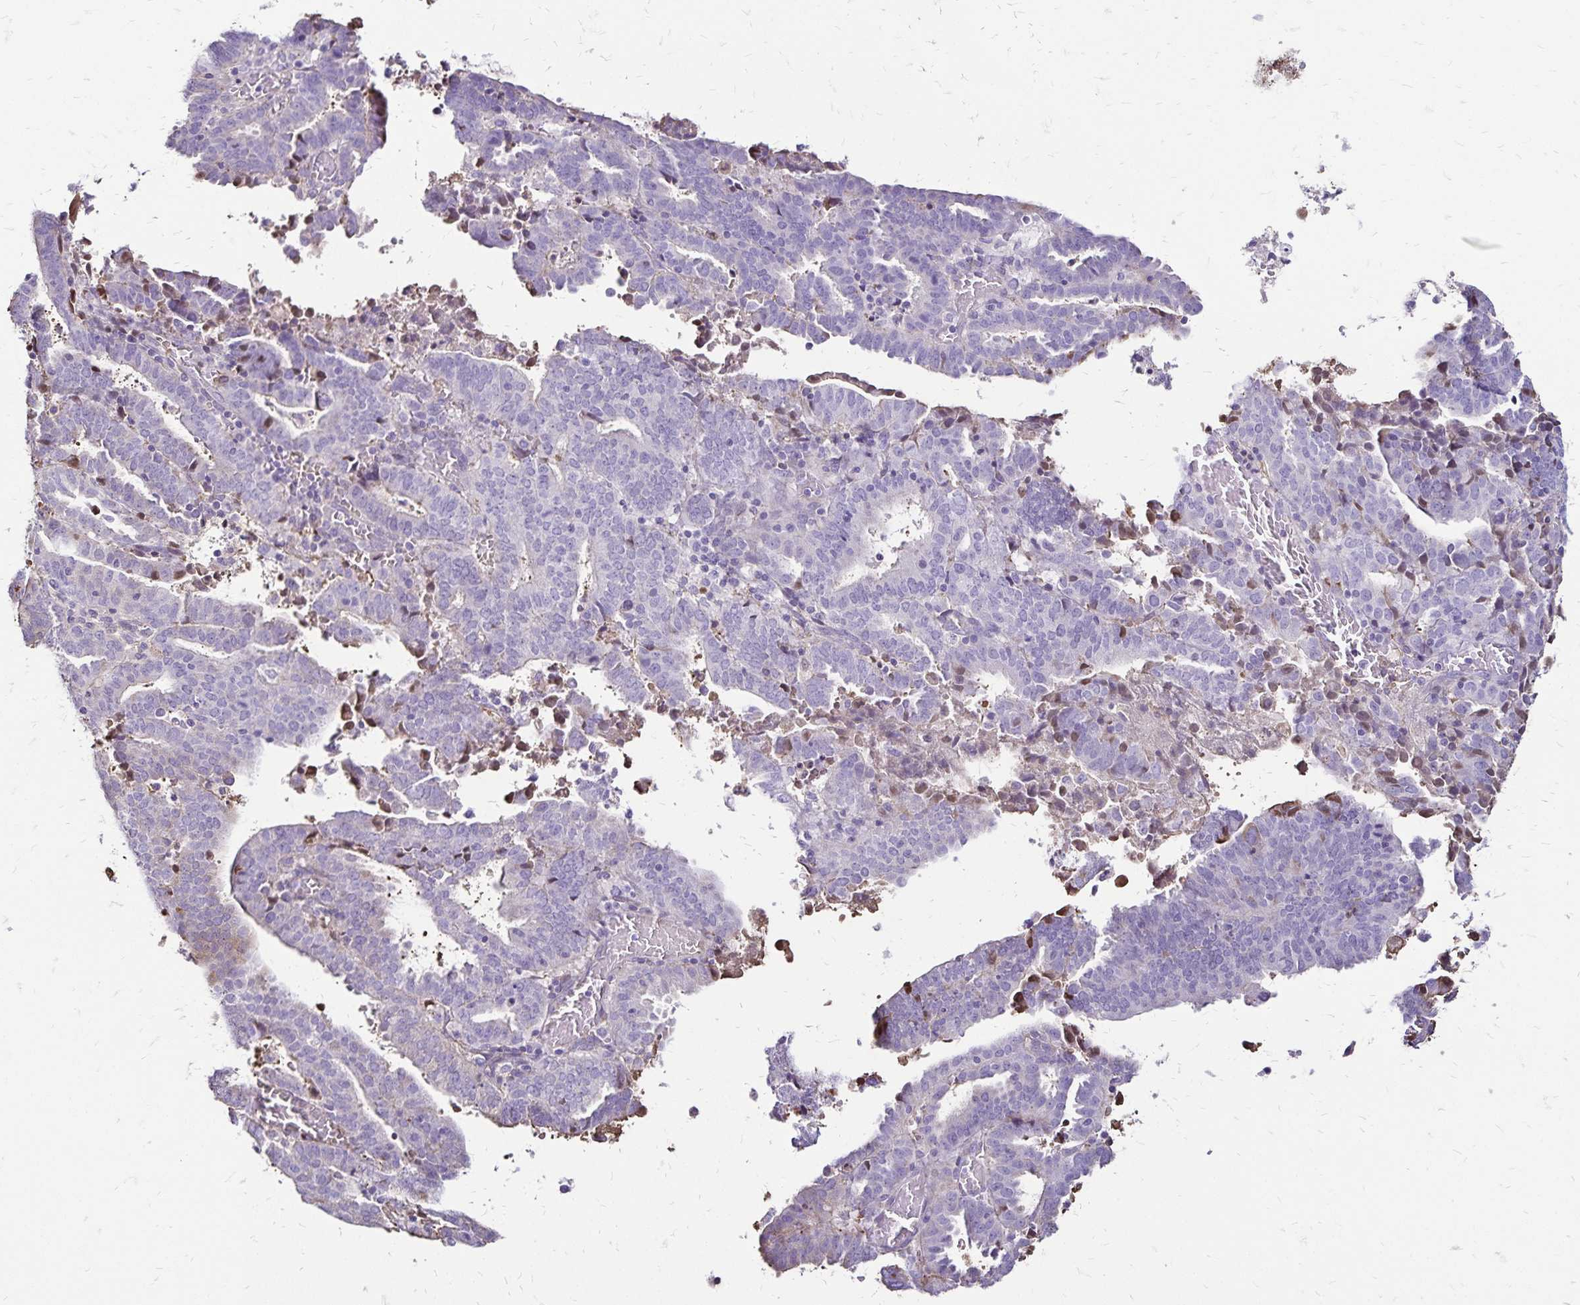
{"staining": {"intensity": "negative", "quantity": "none", "location": "none"}, "tissue": "endometrial cancer", "cell_type": "Tumor cells", "image_type": "cancer", "snomed": [{"axis": "morphology", "description": "Adenocarcinoma, NOS"}, {"axis": "topography", "description": "Uterus"}], "caption": "Tumor cells show no significant protein staining in endometrial cancer (adenocarcinoma).", "gene": "KISS1", "patient": {"sex": "female", "age": 83}}